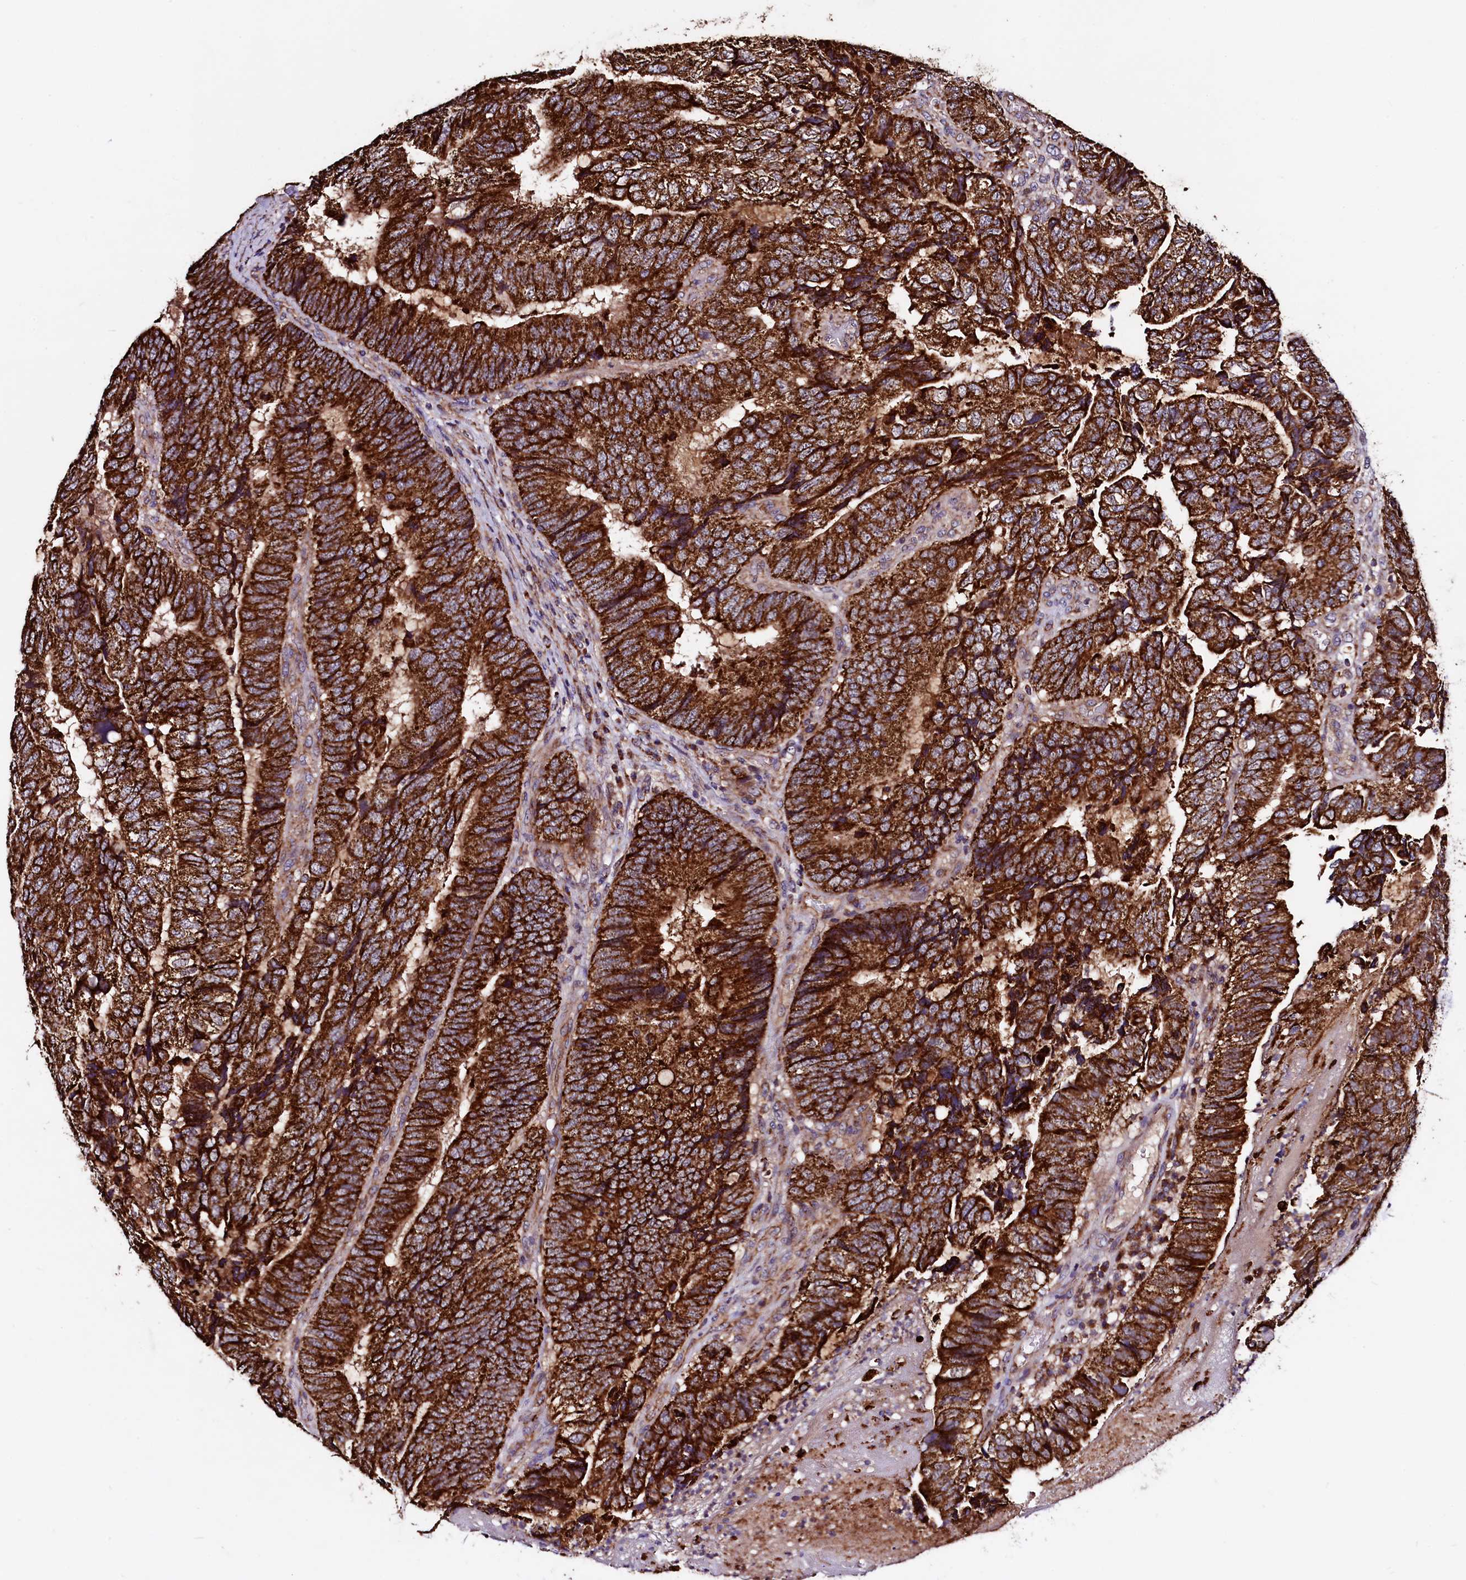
{"staining": {"intensity": "strong", "quantity": ">75%", "location": "cytoplasmic/membranous"}, "tissue": "colorectal cancer", "cell_type": "Tumor cells", "image_type": "cancer", "snomed": [{"axis": "morphology", "description": "Adenocarcinoma, NOS"}, {"axis": "topography", "description": "Colon"}], "caption": "Protein staining of colorectal cancer tissue displays strong cytoplasmic/membranous expression in about >75% of tumor cells. Immunohistochemistry (ihc) stains the protein of interest in brown and the nuclei are stained blue.", "gene": "STARD5", "patient": {"sex": "female", "age": 67}}